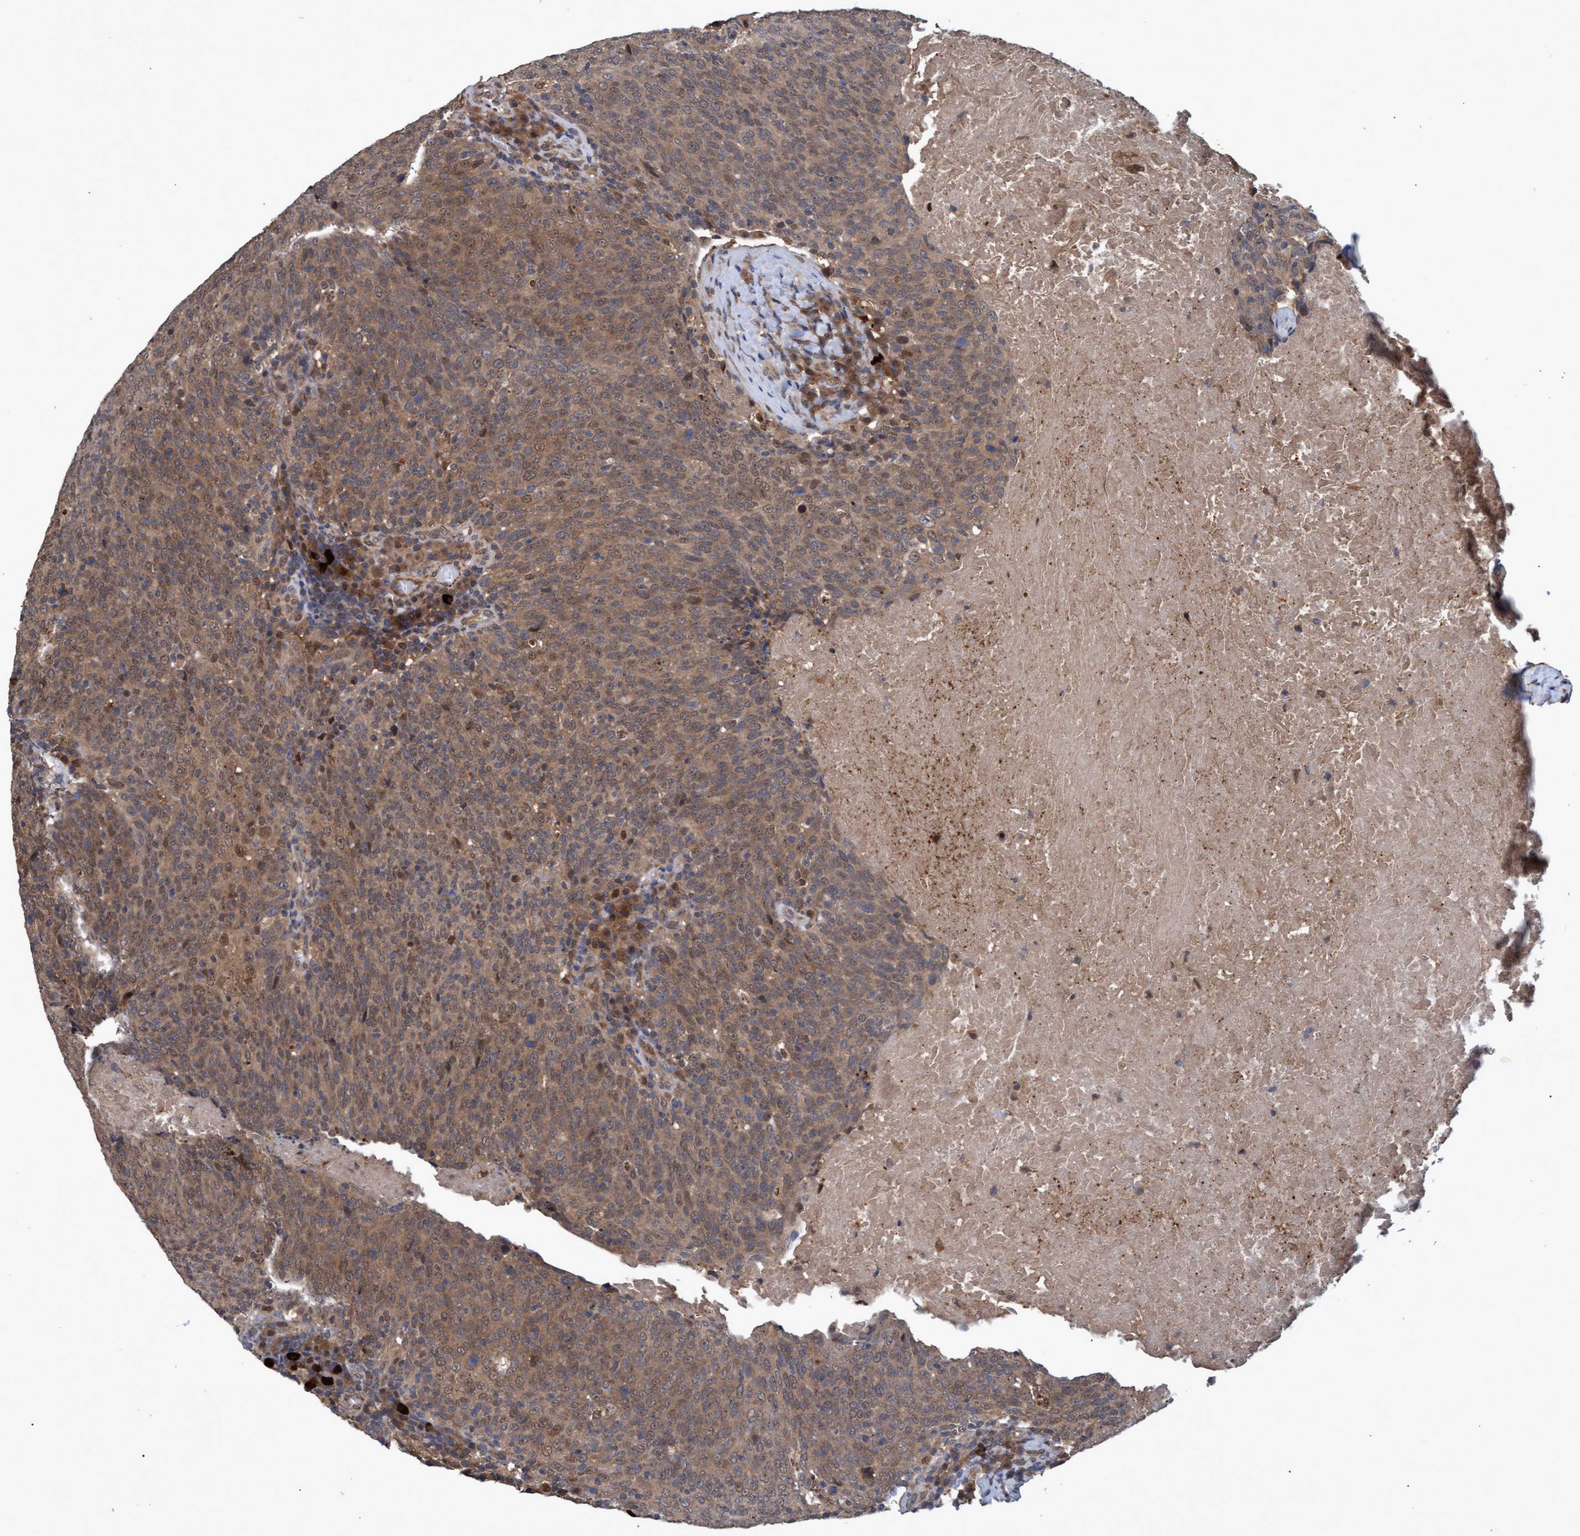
{"staining": {"intensity": "moderate", "quantity": ">75%", "location": "cytoplasmic/membranous,nuclear"}, "tissue": "head and neck cancer", "cell_type": "Tumor cells", "image_type": "cancer", "snomed": [{"axis": "morphology", "description": "Squamous cell carcinoma, NOS"}, {"axis": "morphology", "description": "Squamous cell carcinoma, metastatic, NOS"}, {"axis": "topography", "description": "Lymph node"}, {"axis": "topography", "description": "Head-Neck"}], "caption": "Head and neck cancer (squamous cell carcinoma) stained with immunohistochemistry displays moderate cytoplasmic/membranous and nuclear positivity in approximately >75% of tumor cells.", "gene": "PSMB6", "patient": {"sex": "male", "age": 62}}